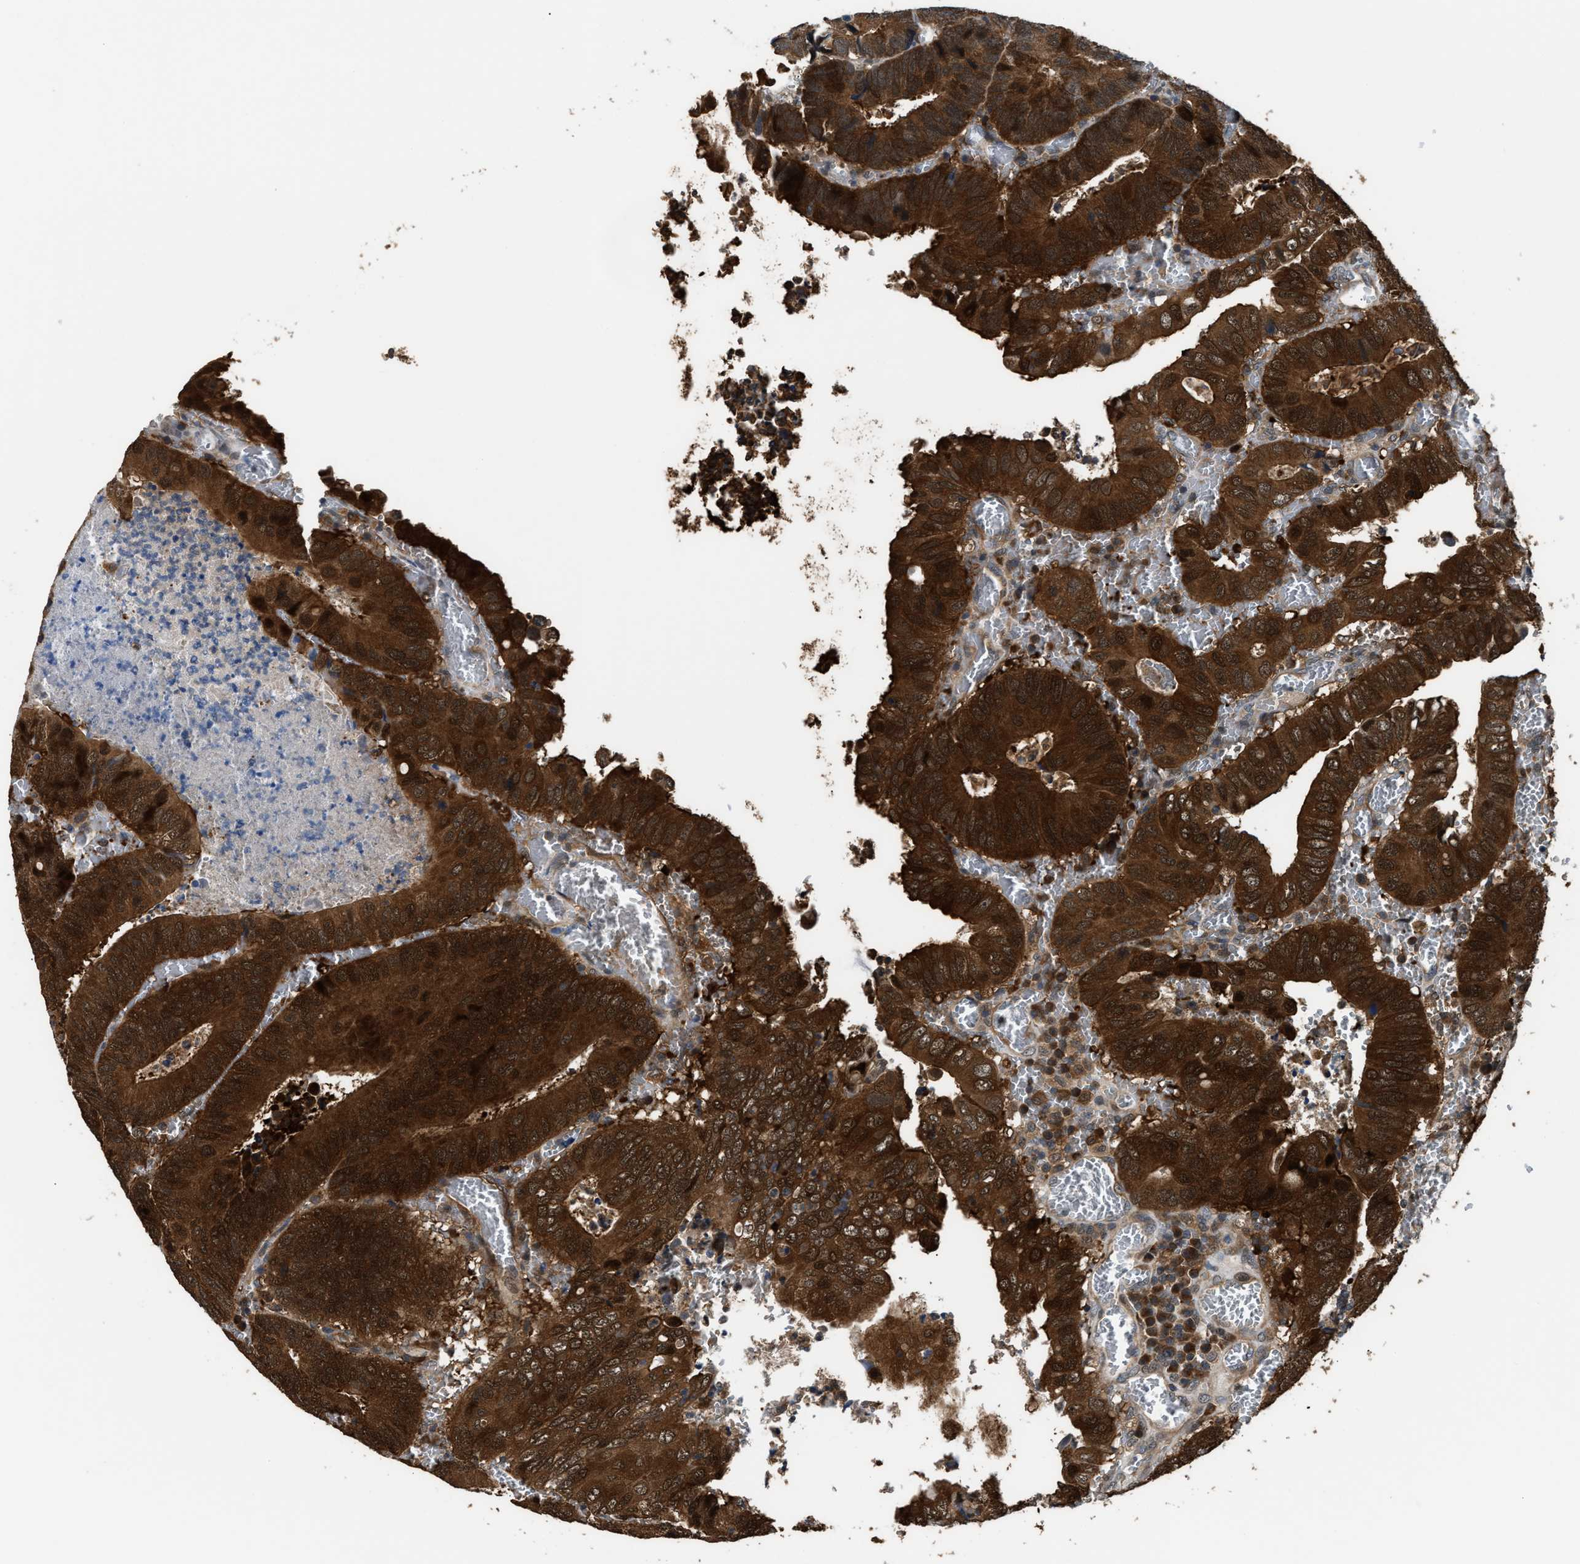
{"staining": {"intensity": "strong", "quantity": ">75%", "location": "cytoplasmic/membranous,nuclear"}, "tissue": "colorectal cancer", "cell_type": "Tumor cells", "image_type": "cancer", "snomed": [{"axis": "morphology", "description": "Inflammation, NOS"}, {"axis": "morphology", "description": "Adenocarcinoma, NOS"}, {"axis": "topography", "description": "Colon"}], "caption": "An immunohistochemistry (IHC) image of neoplastic tissue is shown. Protein staining in brown shows strong cytoplasmic/membranous and nuclear positivity in adenocarcinoma (colorectal) within tumor cells.", "gene": "PPA1", "patient": {"sex": "male", "age": 72}}